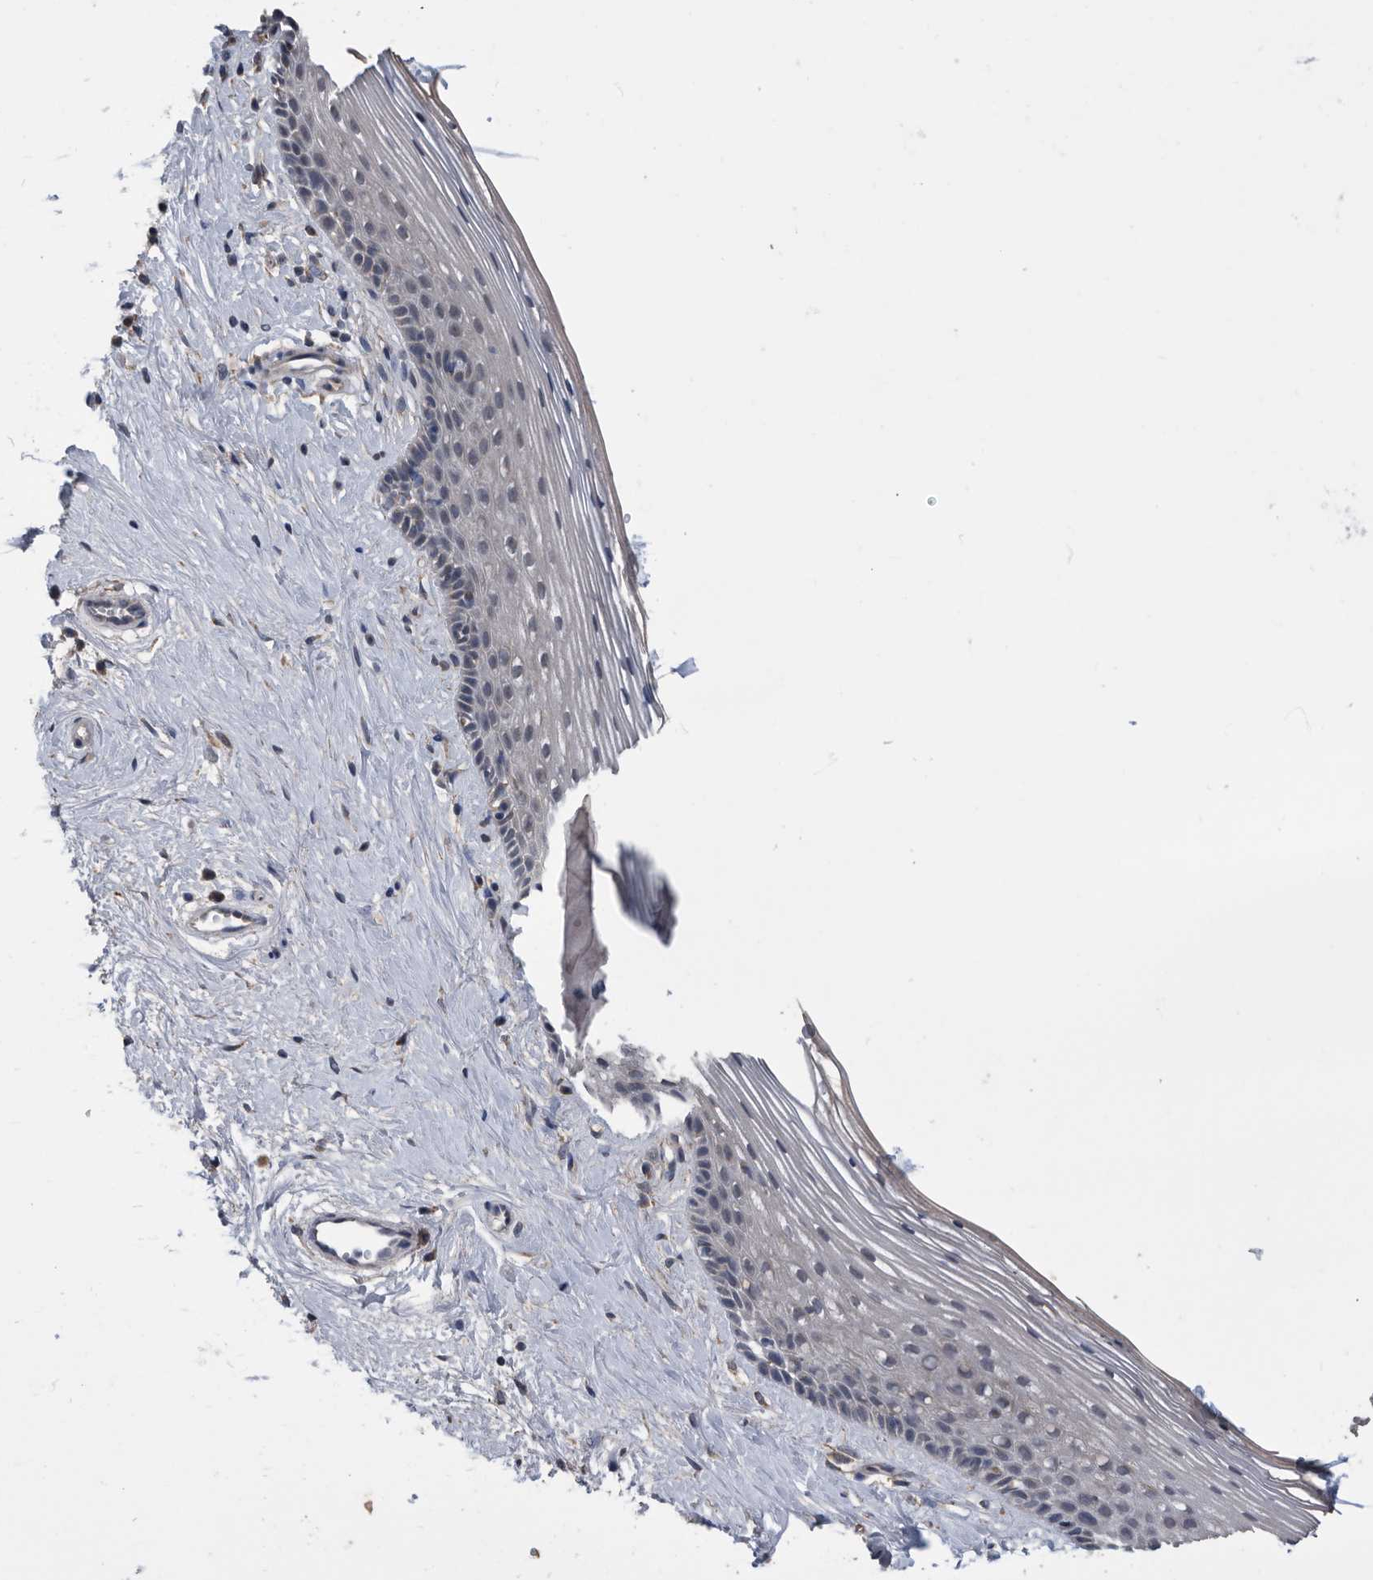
{"staining": {"intensity": "weak", "quantity": "<25%", "location": "cytoplasmic/membranous"}, "tissue": "vagina", "cell_type": "Squamous epithelial cells", "image_type": "normal", "snomed": [{"axis": "morphology", "description": "Normal tissue, NOS"}, {"axis": "topography", "description": "Vagina"}], "caption": "The IHC histopathology image has no significant expression in squamous epithelial cells of vagina. (Brightfield microscopy of DAB IHC at high magnification).", "gene": "NRBP1", "patient": {"sex": "female", "age": 46}}